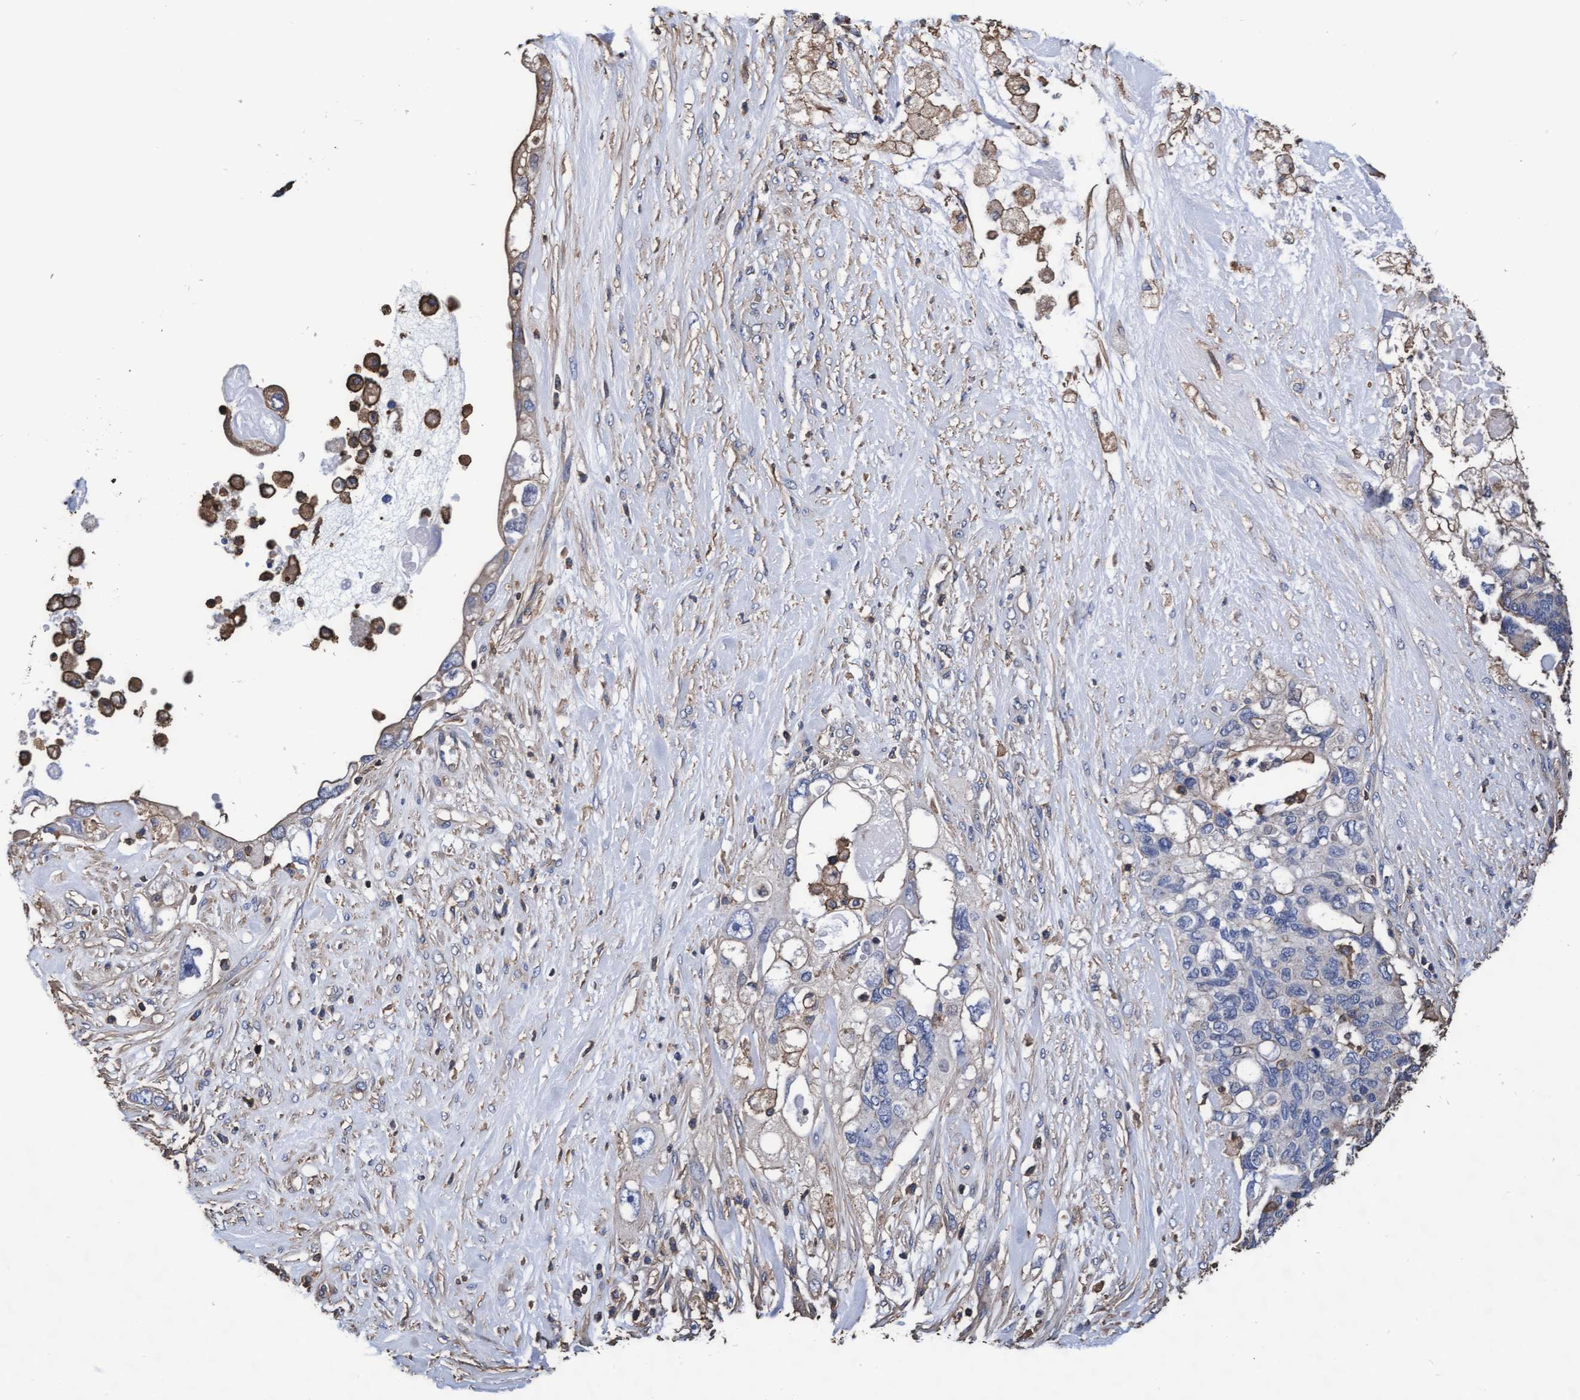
{"staining": {"intensity": "negative", "quantity": "none", "location": "none"}, "tissue": "pancreatic cancer", "cell_type": "Tumor cells", "image_type": "cancer", "snomed": [{"axis": "morphology", "description": "Adenocarcinoma, NOS"}, {"axis": "topography", "description": "Pancreas"}], "caption": "Immunohistochemical staining of adenocarcinoma (pancreatic) displays no significant staining in tumor cells.", "gene": "GRHPR", "patient": {"sex": "female", "age": 56}}